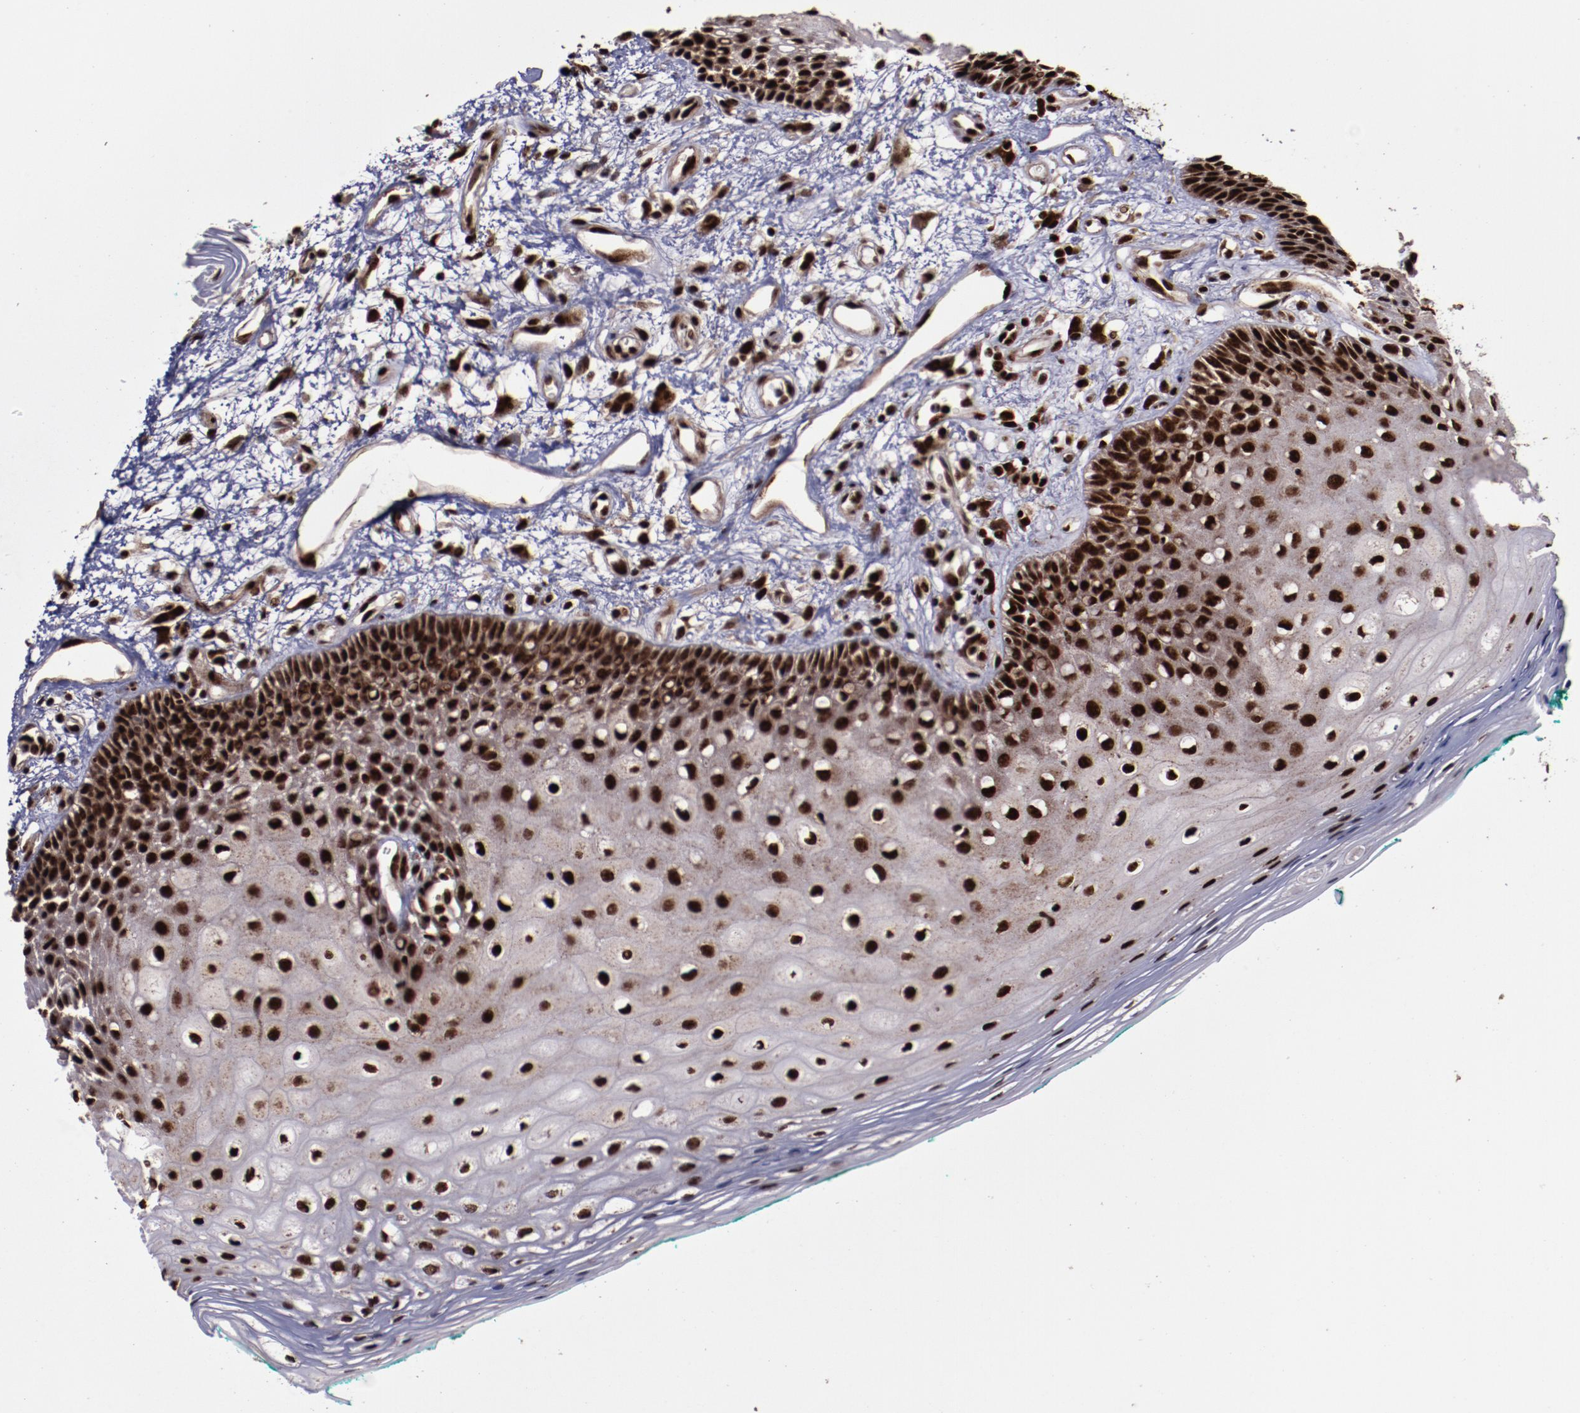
{"staining": {"intensity": "strong", "quantity": "25%-75%", "location": "cytoplasmic/membranous,nuclear"}, "tissue": "oral mucosa", "cell_type": "Squamous epithelial cells", "image_type": "normal", "snomed": [{"axis": "morphology", "description": "Normal tissue, NOS"}, {"axis": "morphology", "description": "Squamous cell carcinoma, NOS"}, {"axis": "topography", "description": "Skeletal muscle"}, {"axis": "topography", "description": "Oral tissue"}, {"axis": "topography", "description": "Head-Neck"}], "caption": "A brown stain shows strong cytoplasmic/membranous,nuclear expression of a protein in squamous epithelial cells of unremarkable human oral mucosa. (DAB IHC, brown staining for protein, blue staining for nuclei).", "gene": "SNW1", "patient": {"sex": "female", "age": 84}}